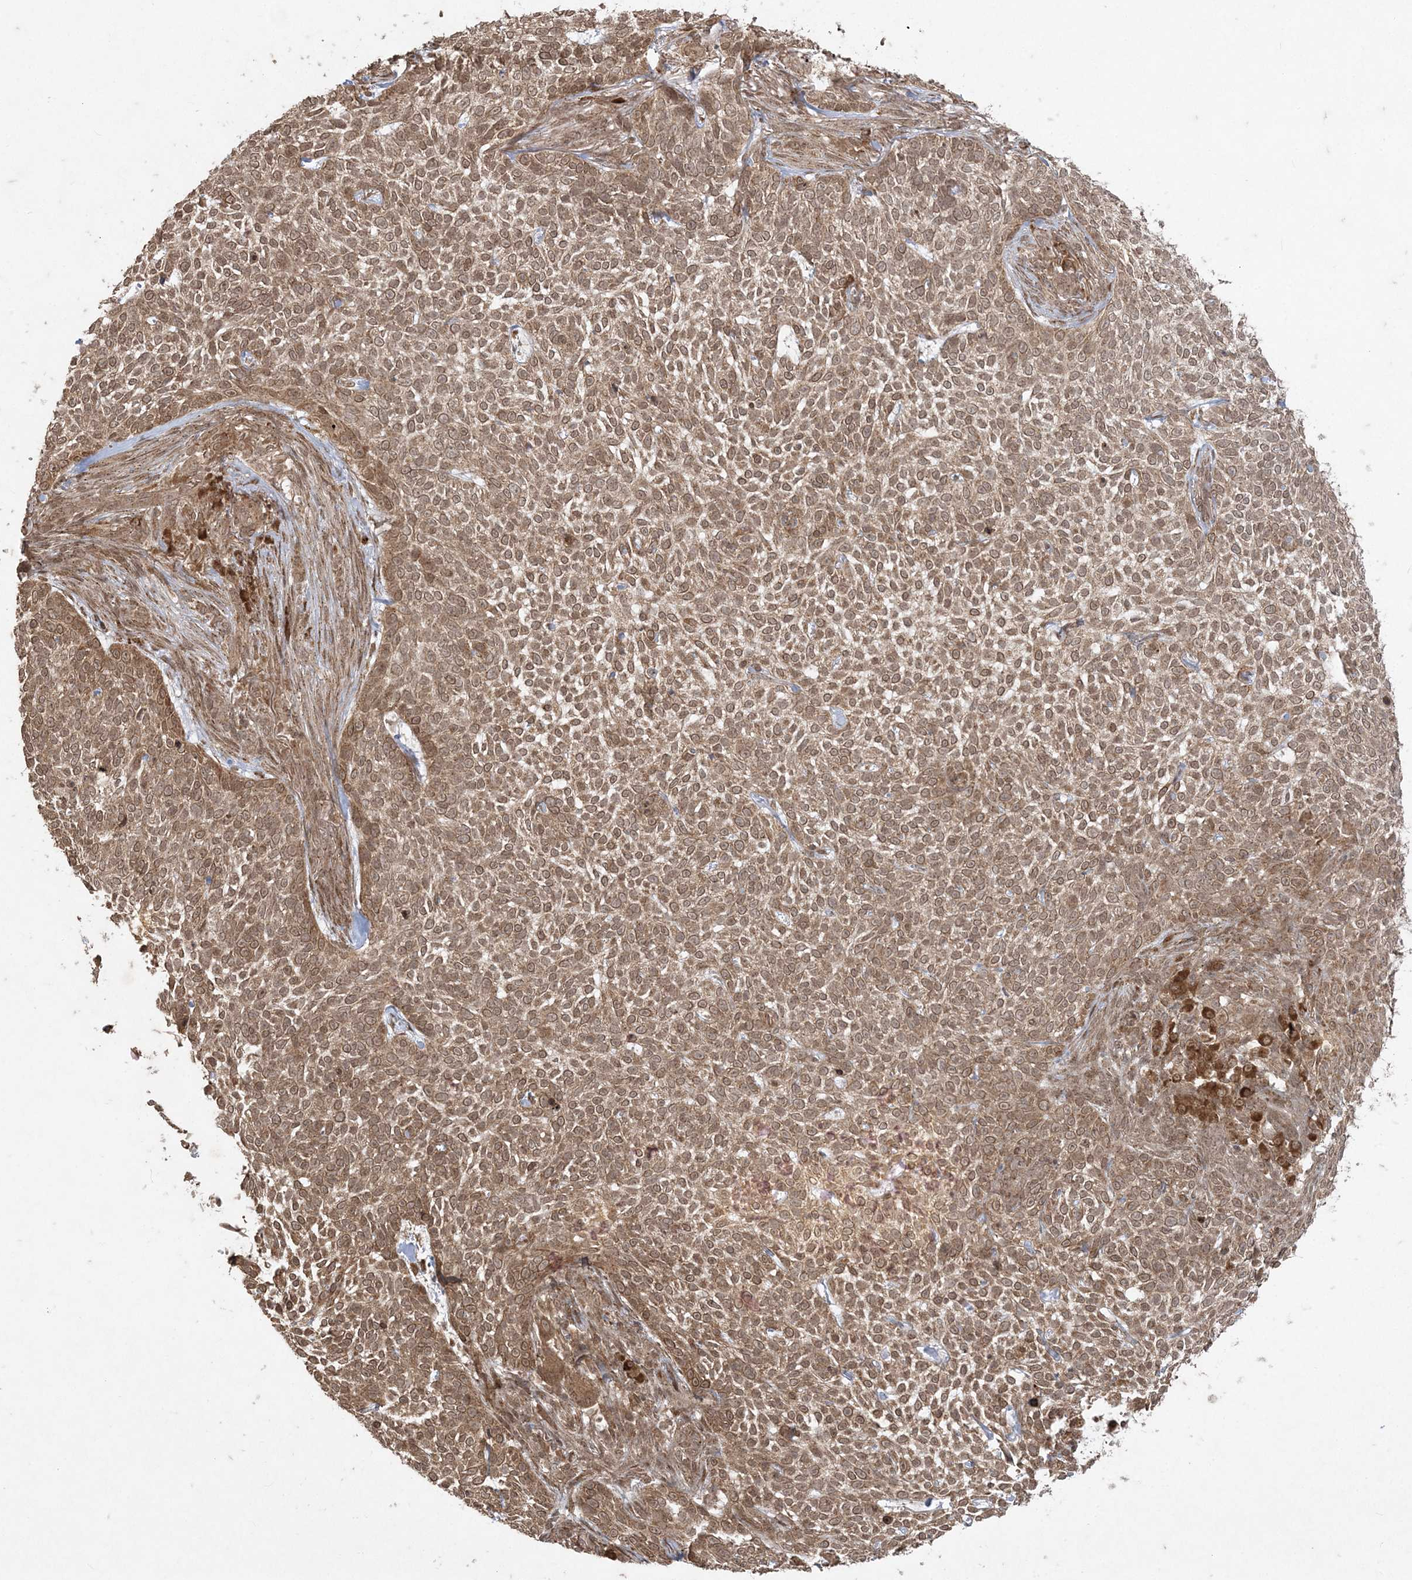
{"staining": {"intensity": "moderate", "quantity": ">75%", "location": "cytoplasmic/membranous,nuclear"}, "tissue": "skin cancer", "cell_type": "Tumor cells", "image_type": "cancer", "snomed": [{"axis": "morphology", "description": "Basal cell carcinoma"}, {"axis": "topography", "description": "Skin"}], "caption": "Immunohistochemical staining of human skin cancer reveals medium levels of moderate cytoplasmic/membranous and nuclear positivity in approximately >75% of tumor cells. (DAB (3,3'-diaminobenzidine) = brown stain, brightfield microscopy at high magnification).", "gene": "RRAS", "patient": {"sex": "female", "age": 64}}